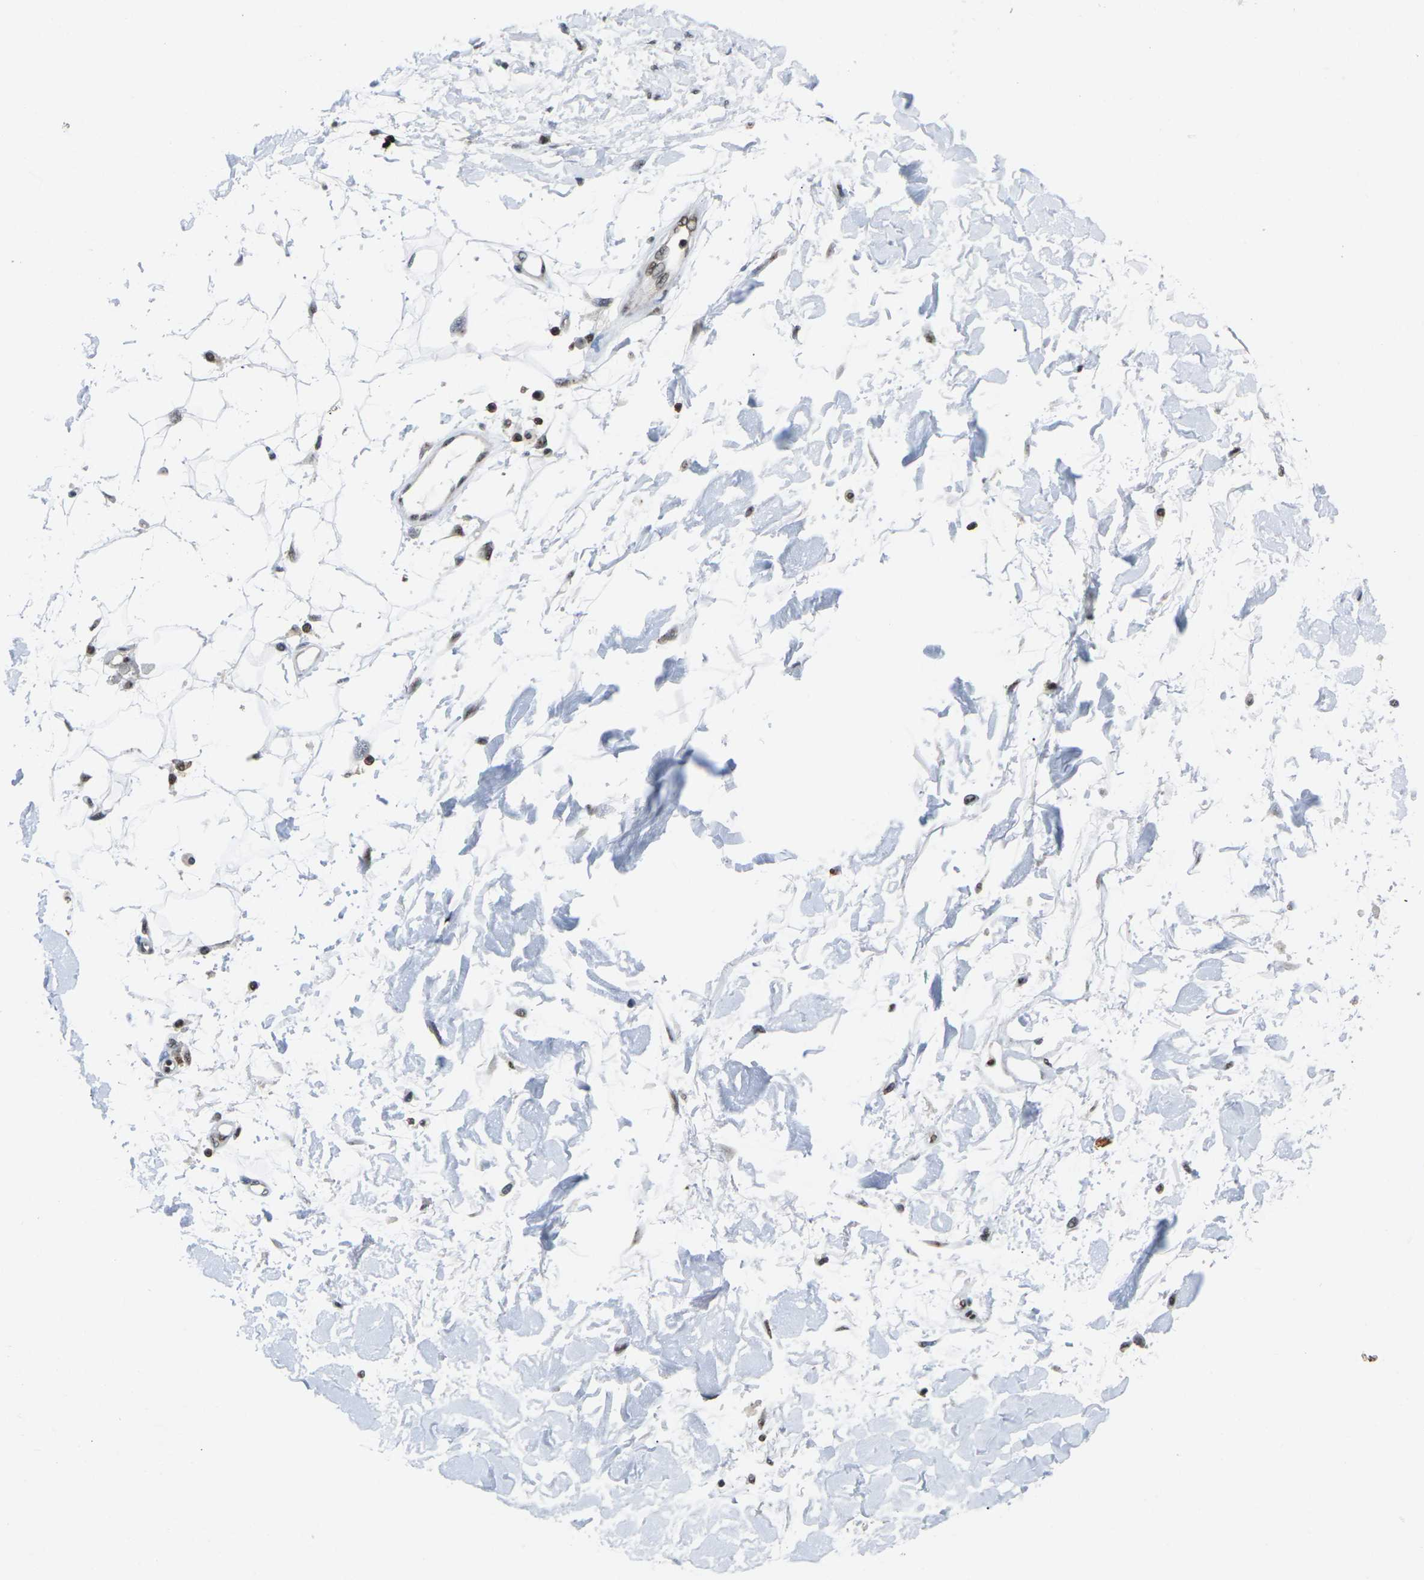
{"staining": {"intensity": "strong", "quantity": "25%-75%", "location": "nuclear"}, "tissue": "adipose tissue", "cell_type": "Adipocytes", "image_type": "normal", "snomed": [{"axis": "morphology", "description": "Squamous cell carcinoma, NOS"}, {"axis": "topography", "description": "Skin"}], "caption": "Adipose tissue was stained to show a protein in brown. There is high levels of strong nuclear staining in approximately 25%-75% of adipocytes. The staining was performed using DAB to visualize the protein expression in brown, while the nuclei were stained in blue with hematoxylin (Magnification: 20x).", "gene": "MAGOH", "patient": {"sex": "male", "age": 83}}